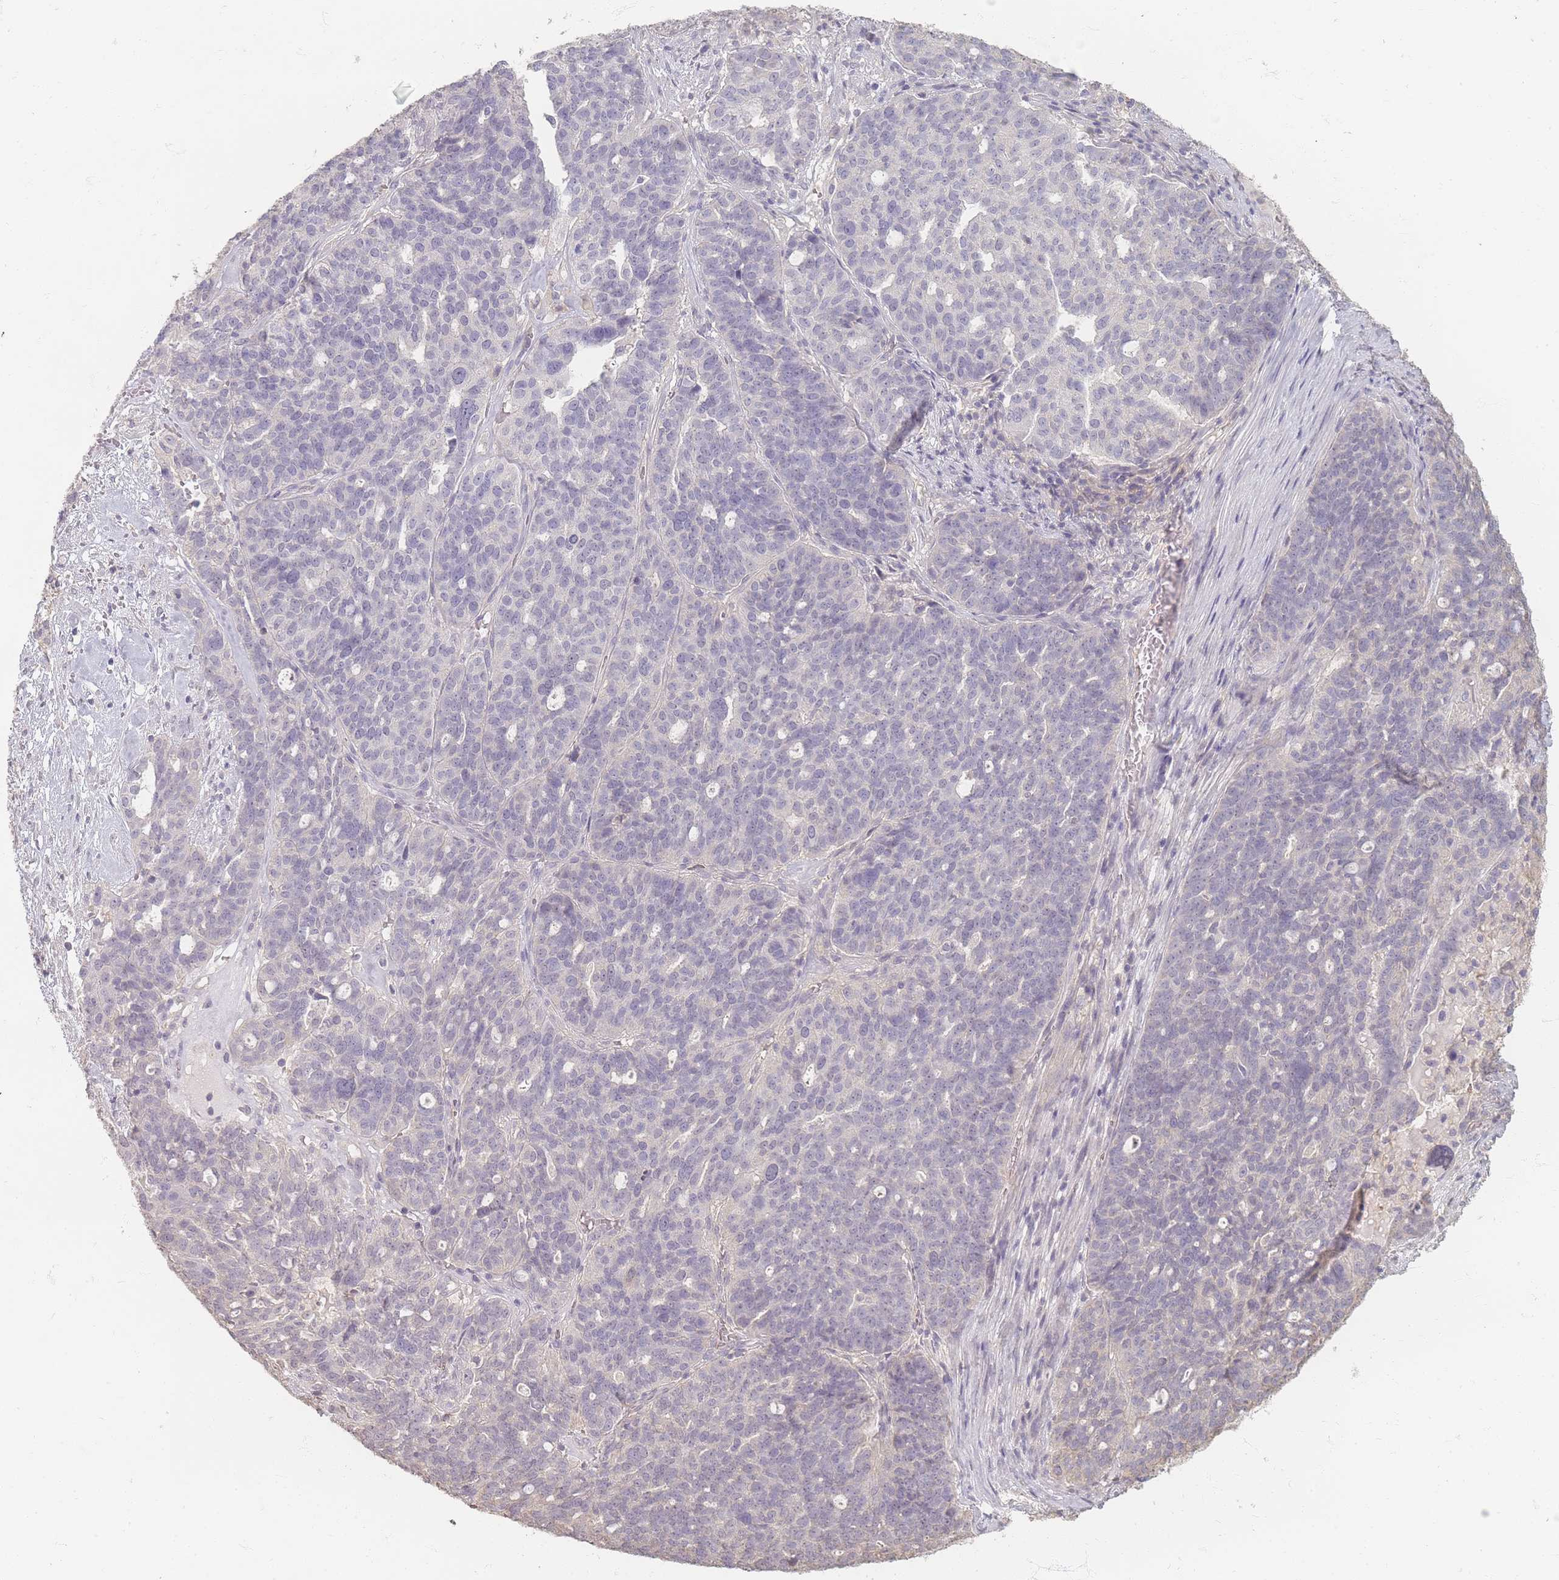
{"staining": {"intensity": "negative", "quantity": "none", "location": "none"}, "tissue": "ovarian cancer", "cell_type": "Tumor cells", "image_type": "cancer", "snomed": [{"axis": "morphology", "description": "Cystadenocarcinoma, serous, NOS"}, {"axis": "topography", "description": "Ovary"}], "caption": "This is an immunohistochemistry (IHC) histopathology image of serous cystadenocarcinoma (ovarian). There is no expression in tumor cells.", "gene": "RFTN1", "patient": {"sex": "female", "age": 59}}